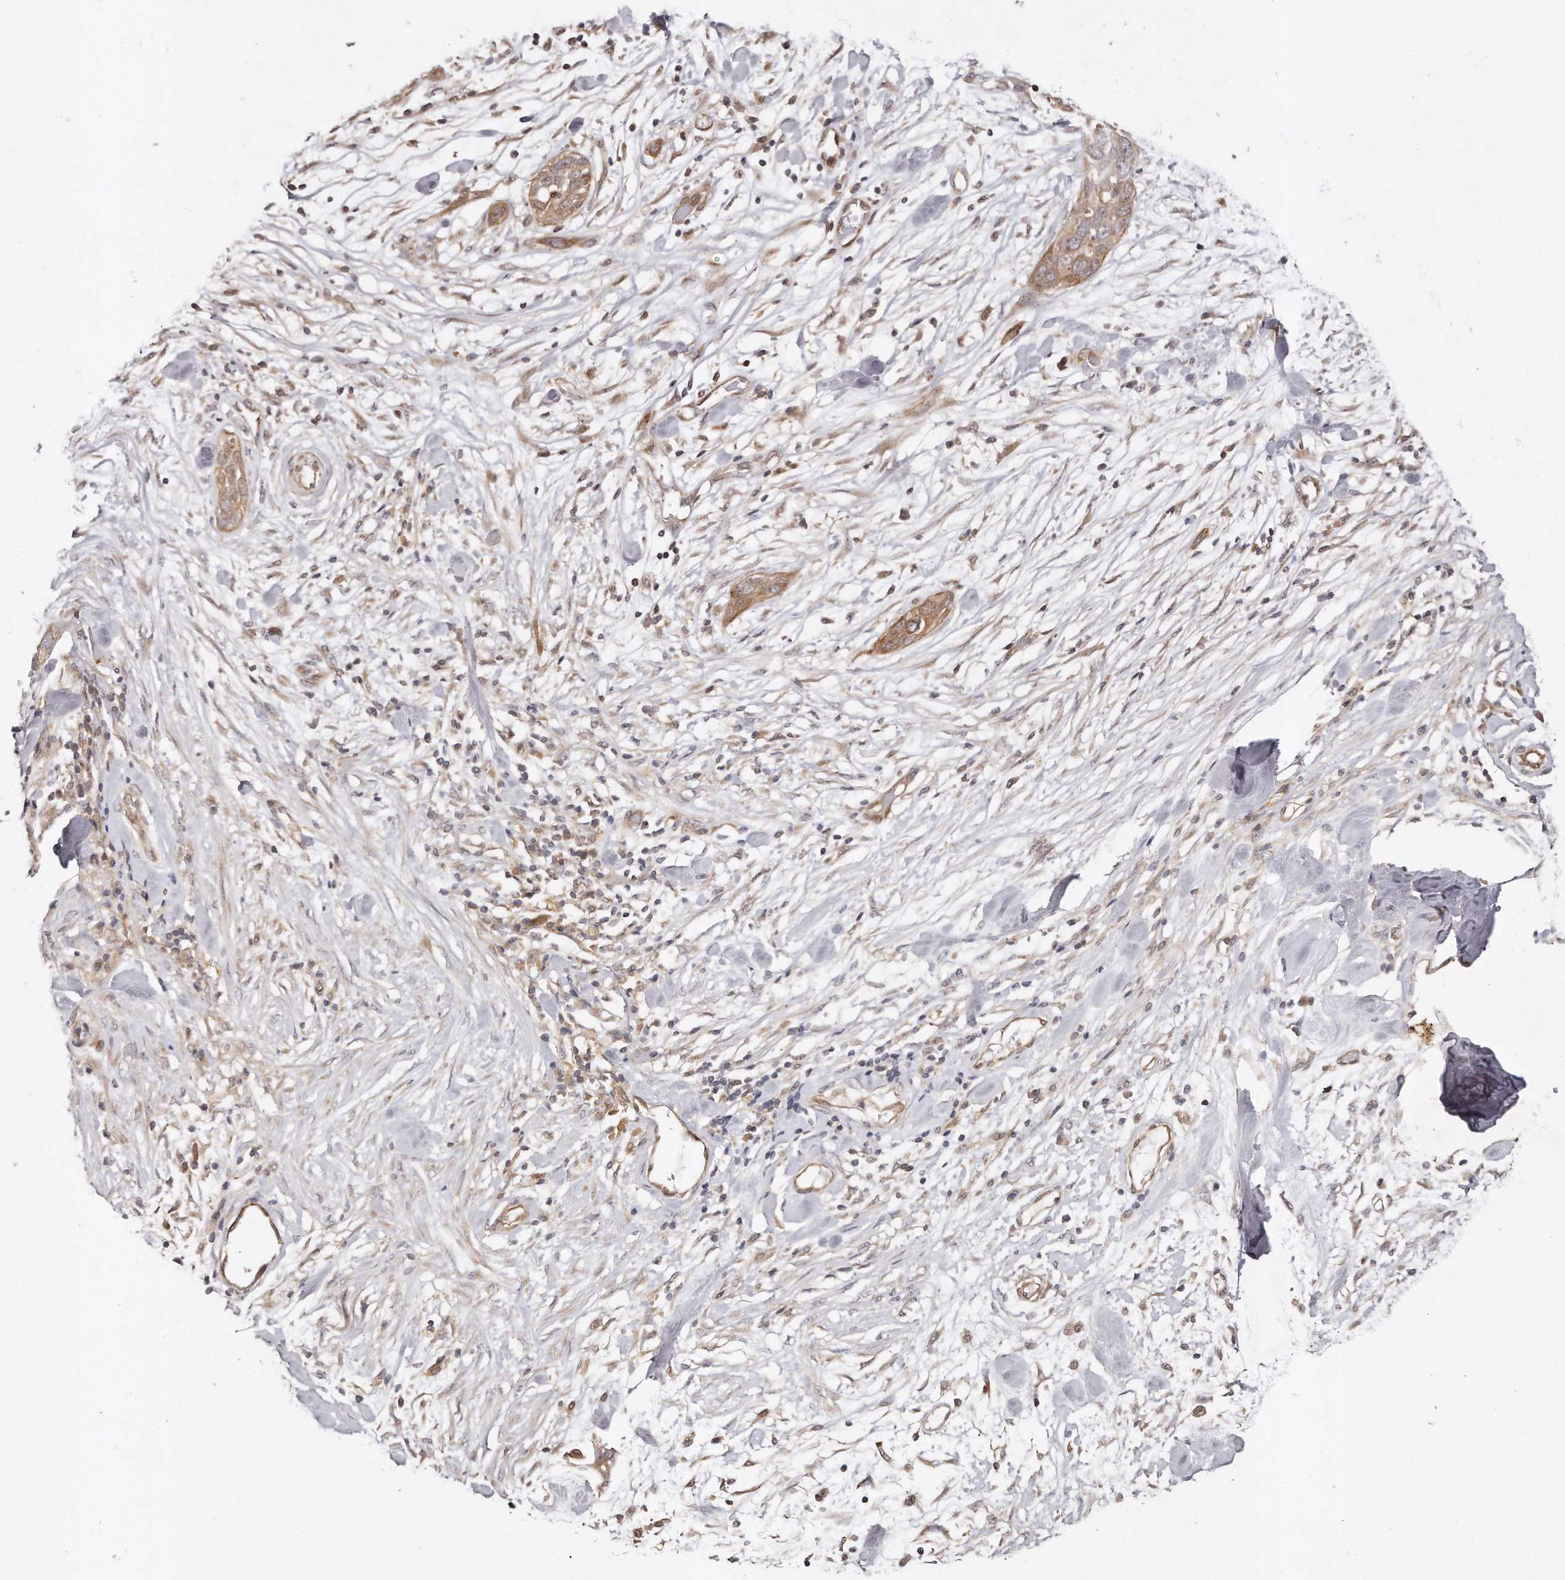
{"staining": {"intensity": "moderate", "quantity": ">75%", "location": "cytoplasmic/membranous"}, "tissue": "pancreatic cancer", "cell_type": "Tumor cells", "image_type": "cancer", "snomed": [{"axis": "morphology", "description": "Adenocarcinoma, NOS"}, {"axis": "topography", "description": "Pancreas"}], "caption": "An immunohistochemistry (IHC) micrograph of neoplastic tissue is shown. Protein staining in brown shows moderate cytoplasmic/membranous positivity in pancreatic adenocarcinoma within tumor cells. The protein of interest is stained brown, and the nuclei are stained in blue (DAB (3,3'-diaminobenzidine) IHC with brightfield microscopy, high magnification).", "gene": "GBP4", "patient": {"sex": "female", "age": 60}}